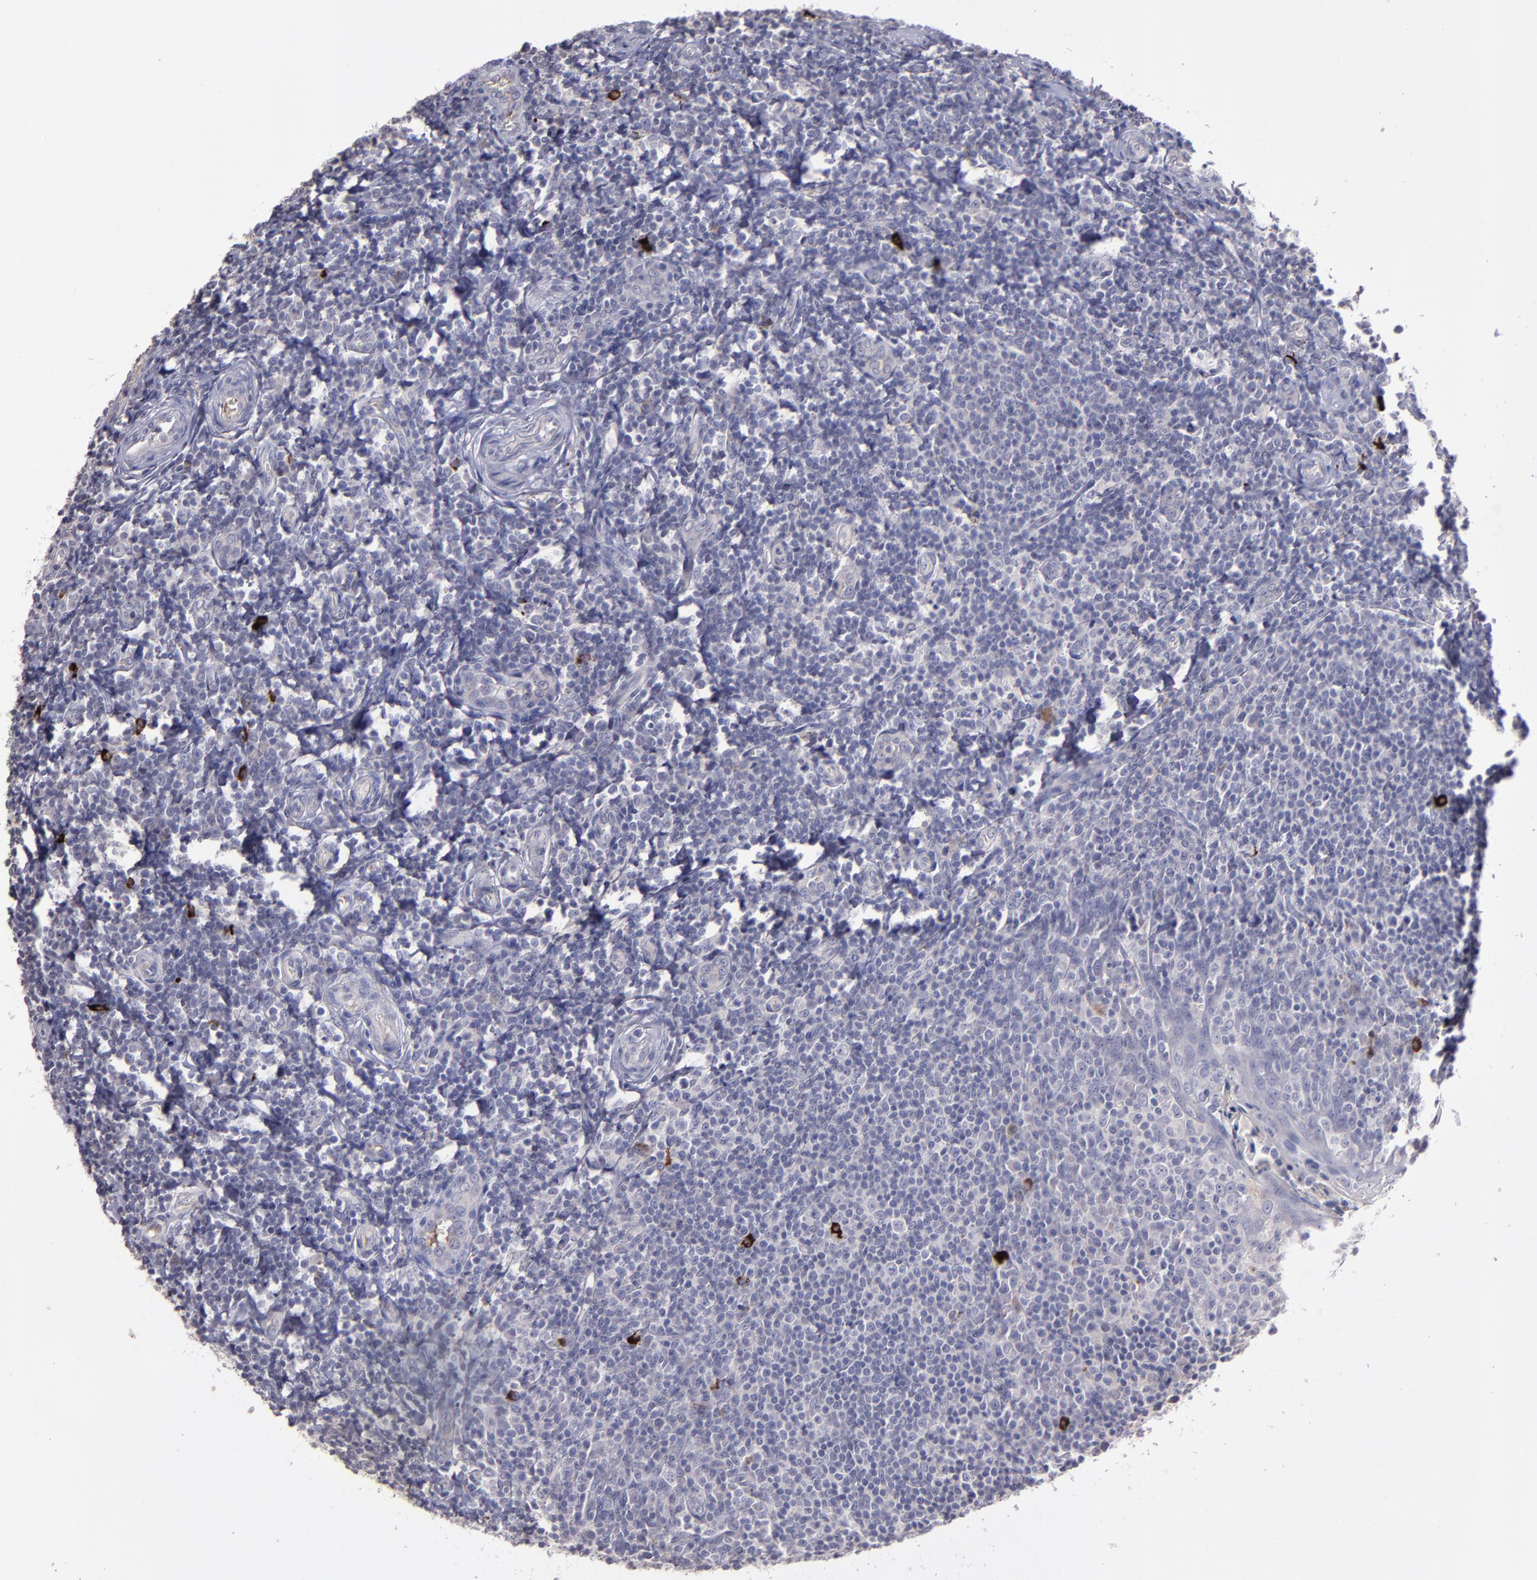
{"staining": {"intensity": "negative", "quantity": "none", "location": "none"}, "tissue": "tonsil", "cell_type": "Germinal center cells", "image_type": "normal", "snomed": [{"axis": "morphology", "description": "Normal tissue, NOS"}, {"axis": "topography", "description": "Tonsil"}], "caption": "Germinal center cells are negative for protein expression in normal human tonsil.", "gene": "MASP1", "patient": {"sex": "male", "age": 20}}